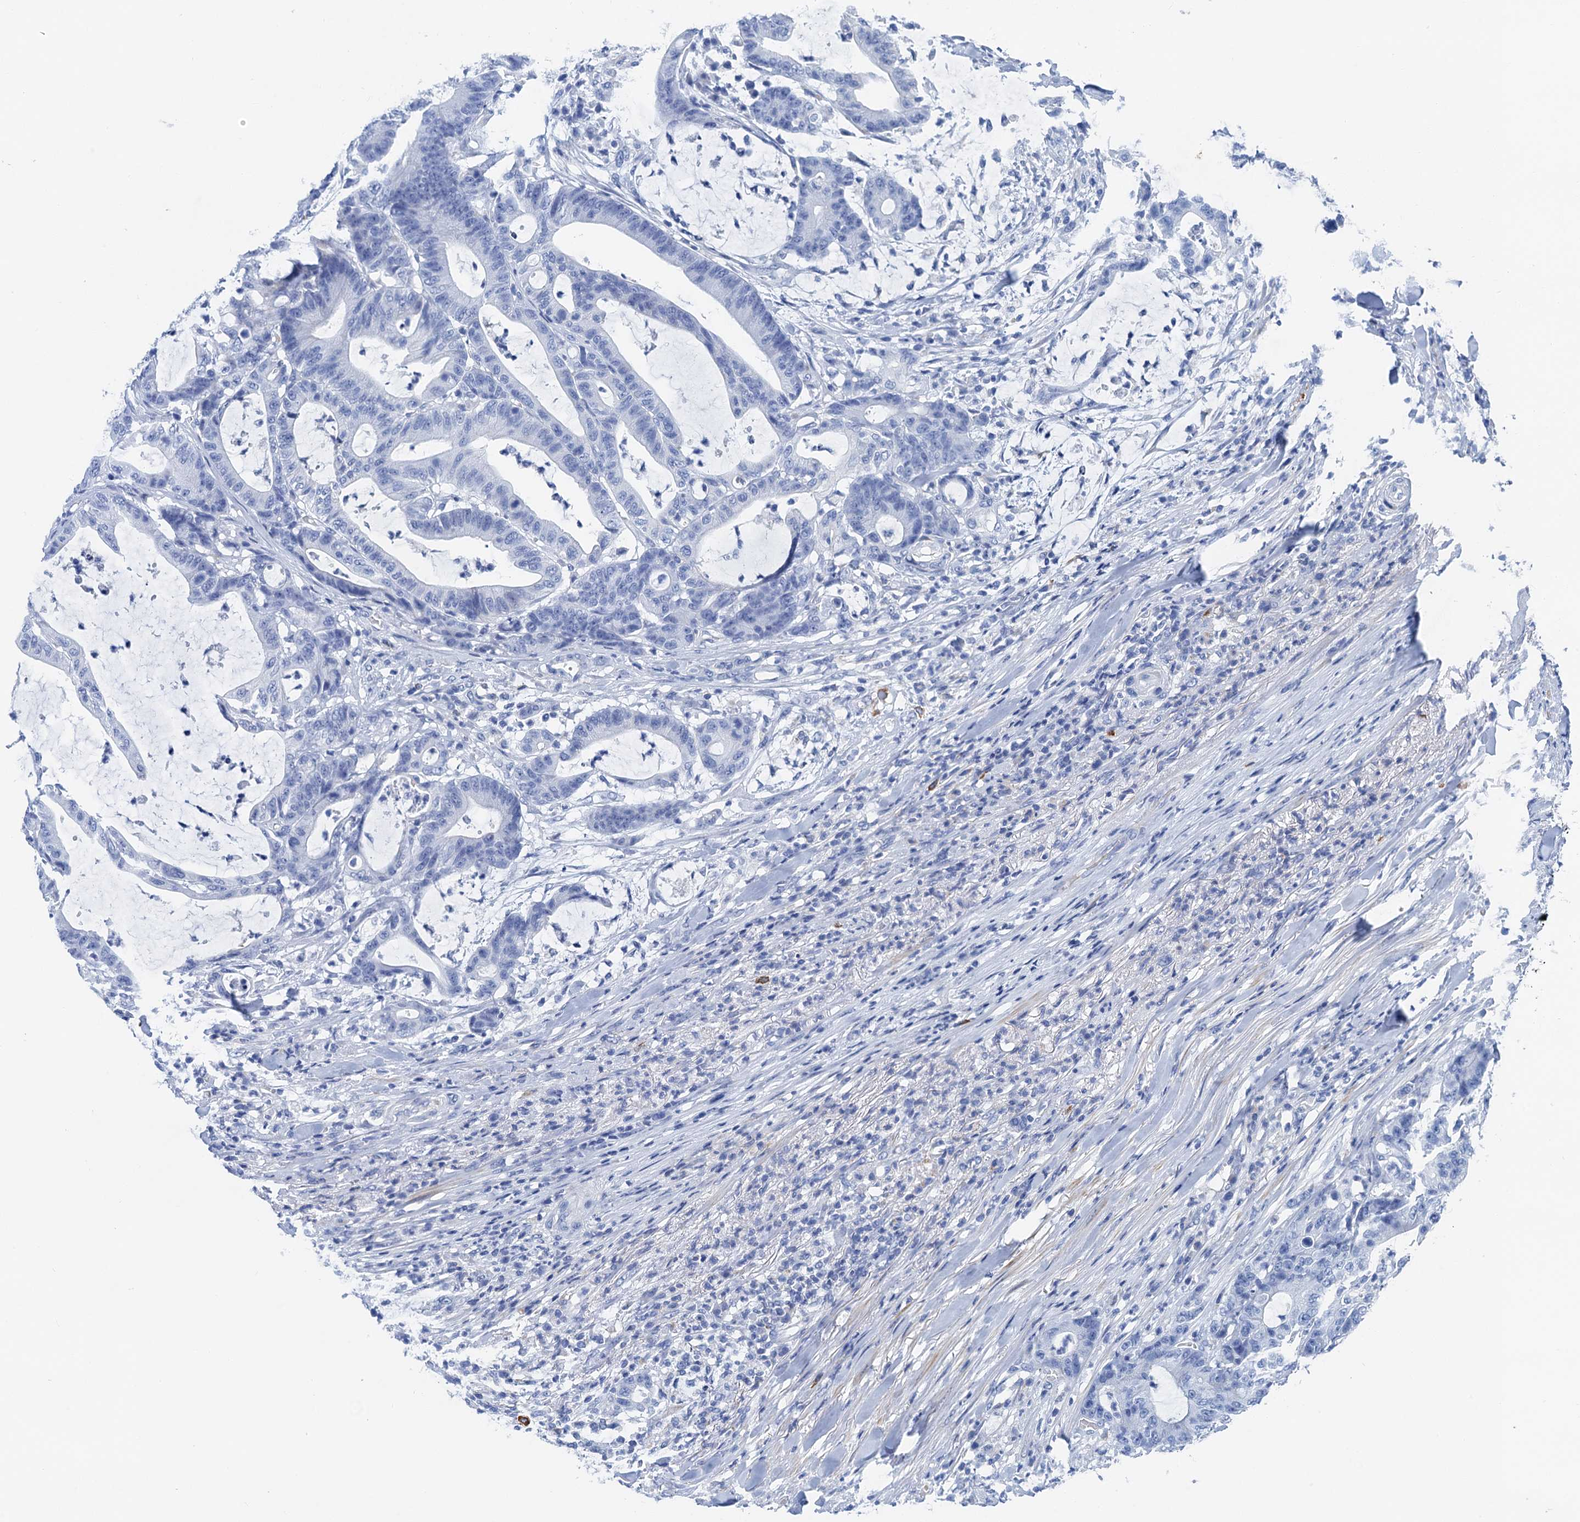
{"staining": {"intensity": "negative", "quantity": "none", "location": "none"}, "tissue": "colorectal cancer", "cell_type": "Tumor cells", "image_type": "cancer", "snomed": [{"axis": "morphology", "description": "Adenocarcinoma, NOS"}, {"axis": "topography", "description": "Colon"}], "caption": "There is no significant staining in tumor cells of colorectal cancer (adenocarcinoma). (Brightfield microscopy of DAB (3,3'-diaminobenzidine) immunohistochemistry at high magnification).", "gene": "NLRP10", "patient": {"sex": "female", "age": 84}}